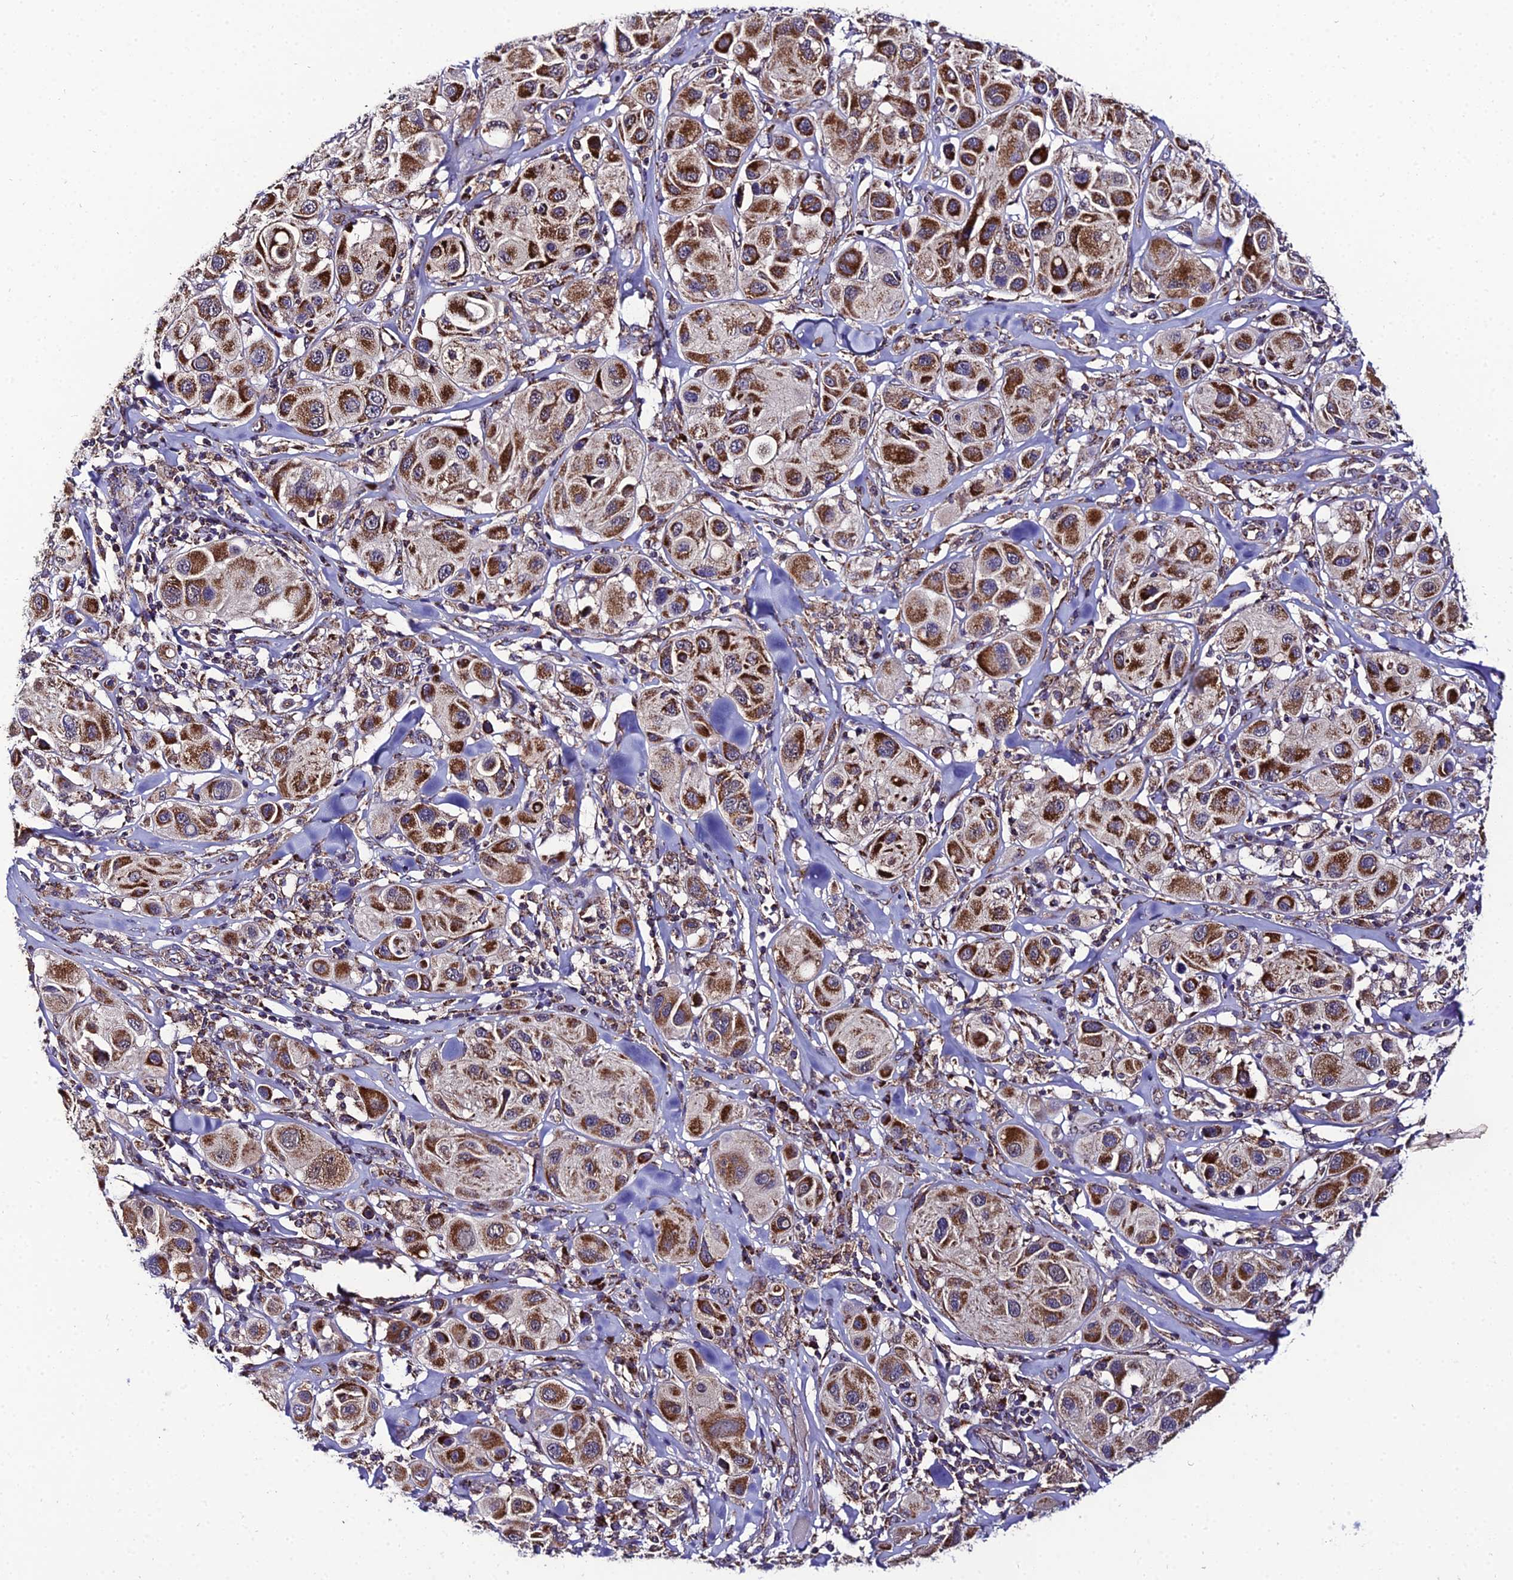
{"staining": {"intensity": "strong", "quantity": ">75%", "location": "cytoplasmic/membranous"}, "tissue": "melanoma", "cell_type": "Tumor cells", "image_type": "cancer", "snomed": [{"axis": "morphology", "description": "Malignant melanoma, Metastatic site"}, {"axis": "topography", "description": "Skin"}], "caption": "Tumor cells show high levels of strong cytoplasmic/membranous positivity in about >75% of cells in human malignant melanoma (metastatic site).", "gene": "PSMD2", "patient": {"sex": "male", "age": 41}}